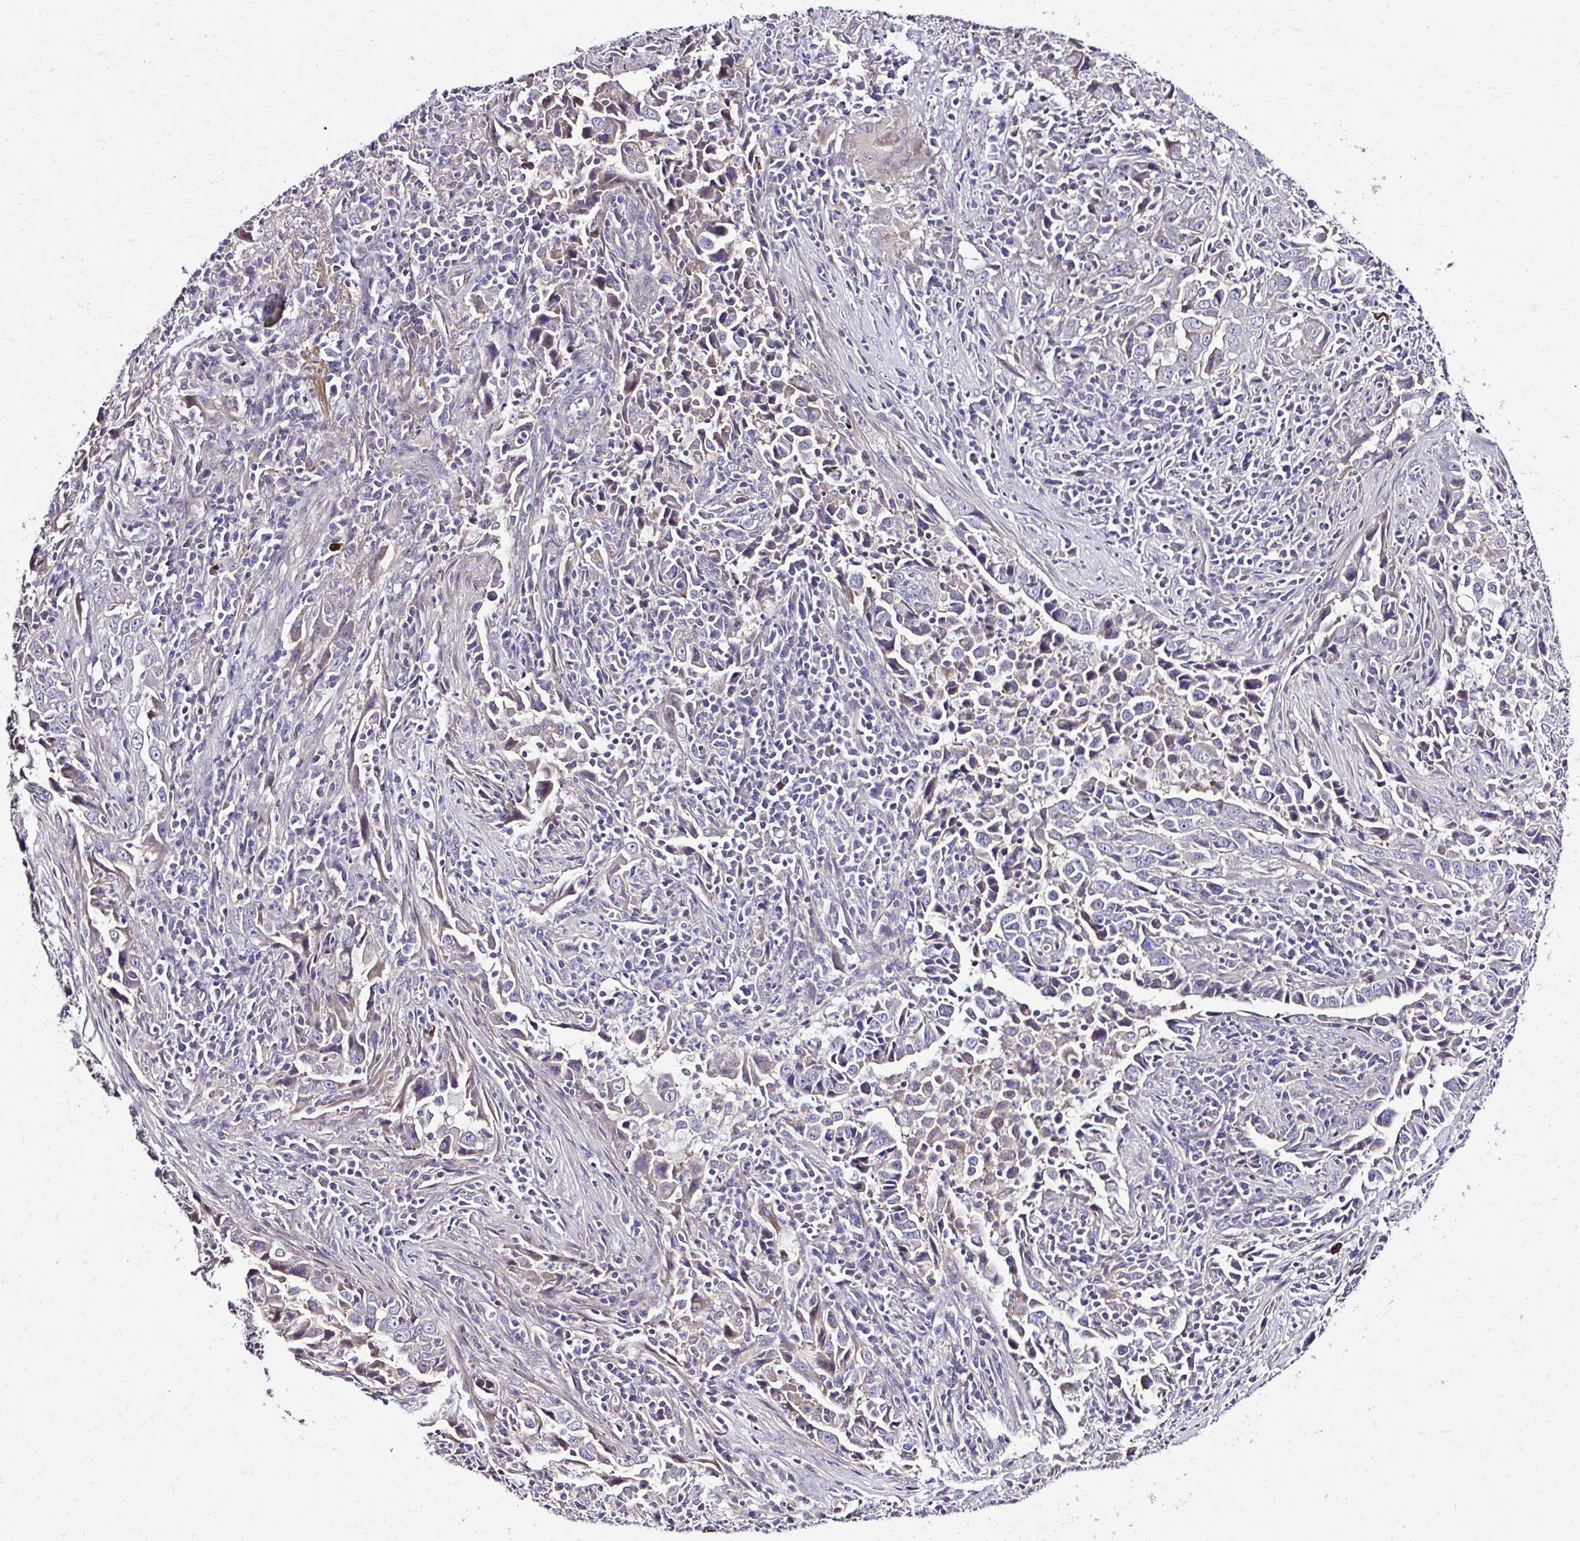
{"staining": {"intensity": "negative", "quantity": "none", "location": "none"}, "tissue": "lung cancer", "cell_type": "Tumor cells", "image_type": "cancer", "snomed": [{"axis": "morphology", "description": "Adenocarcinoma, NOS"}, {"axis": "topography", "description": "Lung"}], "caption": "Tumor cells show no significant positivity in lung adenocarcinoma.", "gene": "CCDC85C", "patient": {"sex": "male", "age": 67}}